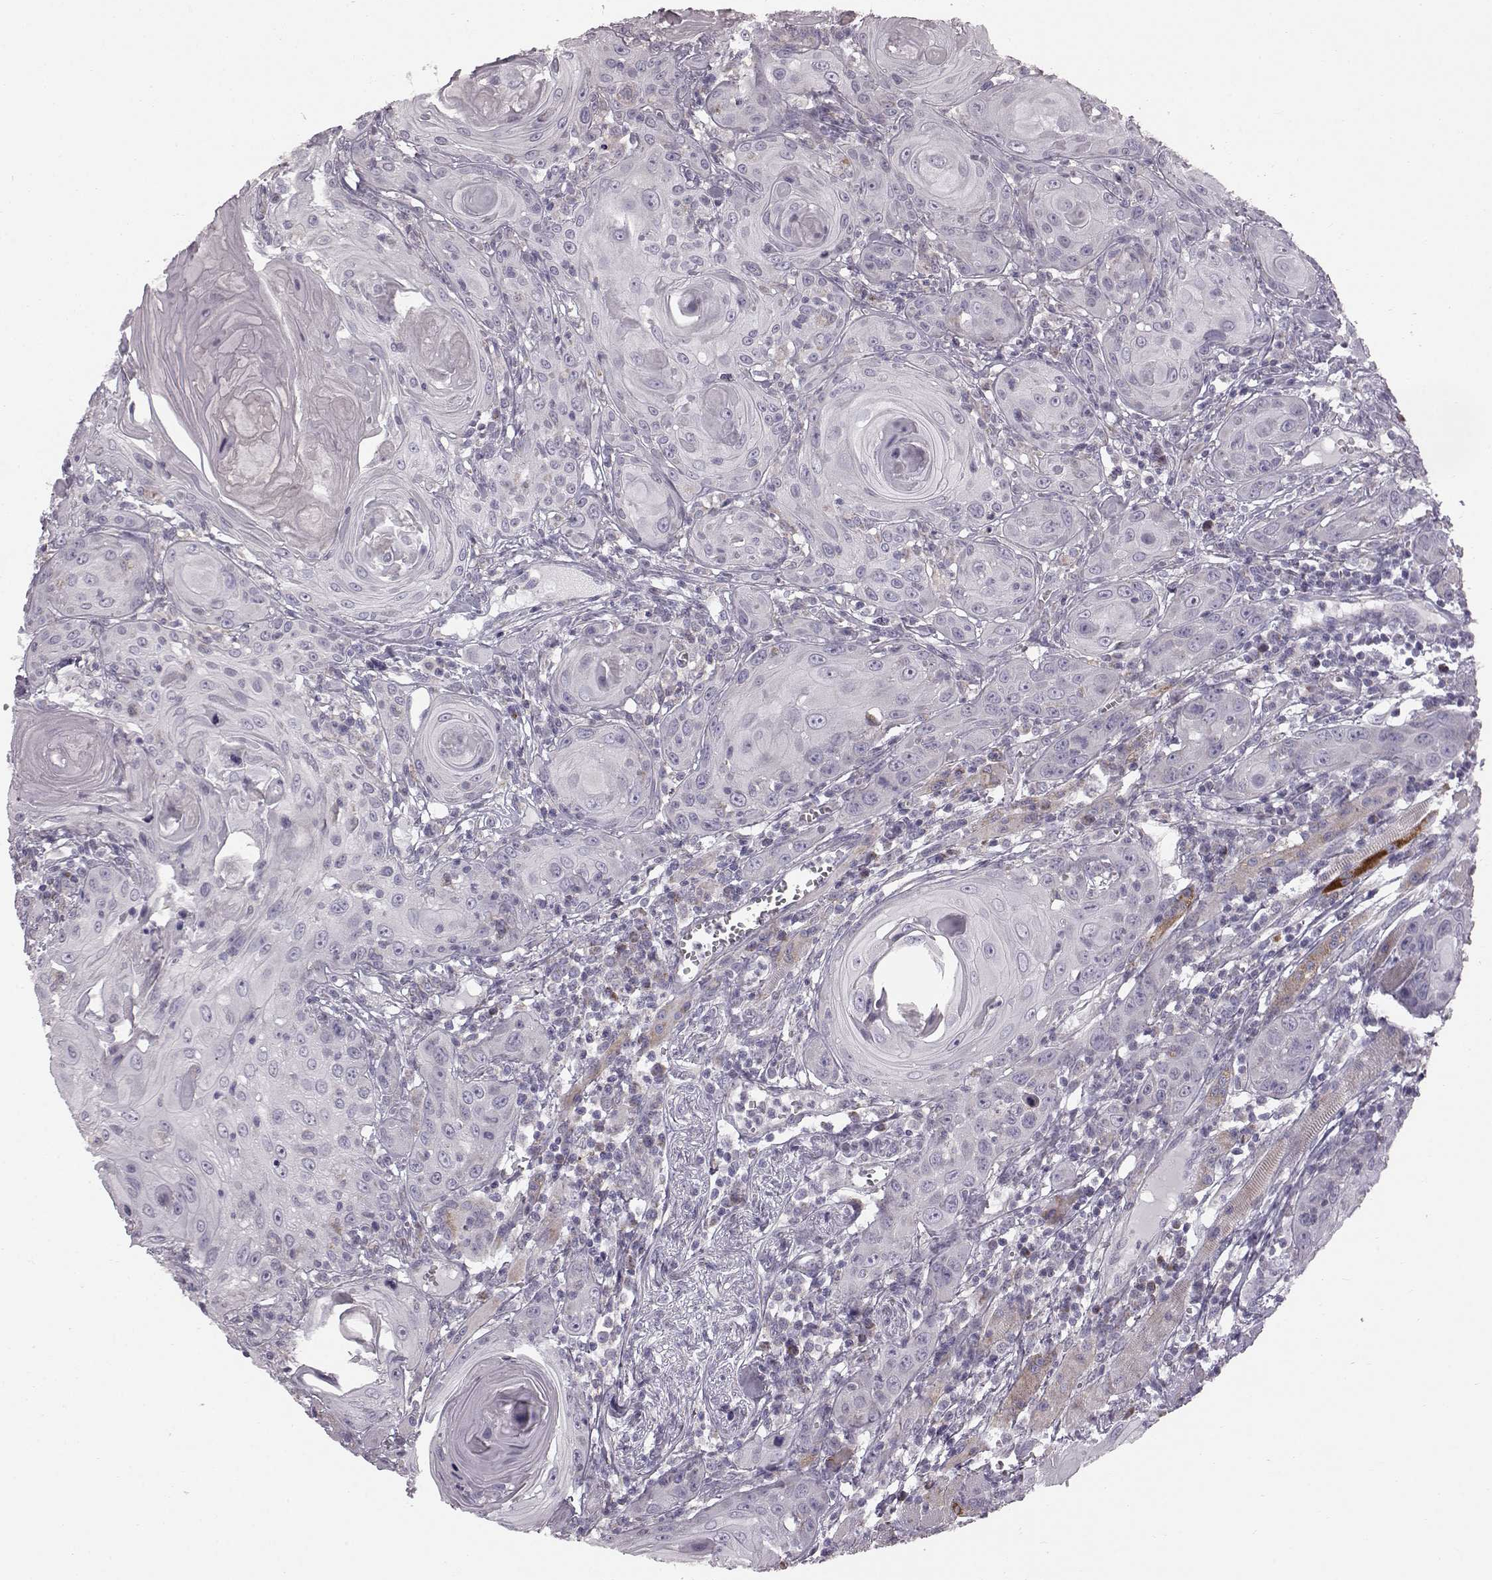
{"staining": {"intensity": "negative", "quantity": "none", "location": "none"}, "tissue": "head and neck cancer", "cell_type": "Tumor cells", "image_type": "cancer", "snomed": [{"axis": "morphology", "description": "Squamous cell carcinoma, NOS"}, {"axis": "topography", "description": "Head-Neck"}], "caption": "Tumor cells show no significant protein expression in head and neck cancer (squamous cell carcinoma).", "gene": "FAM8A1", "patient": {"sex": "female", "age": 80}}